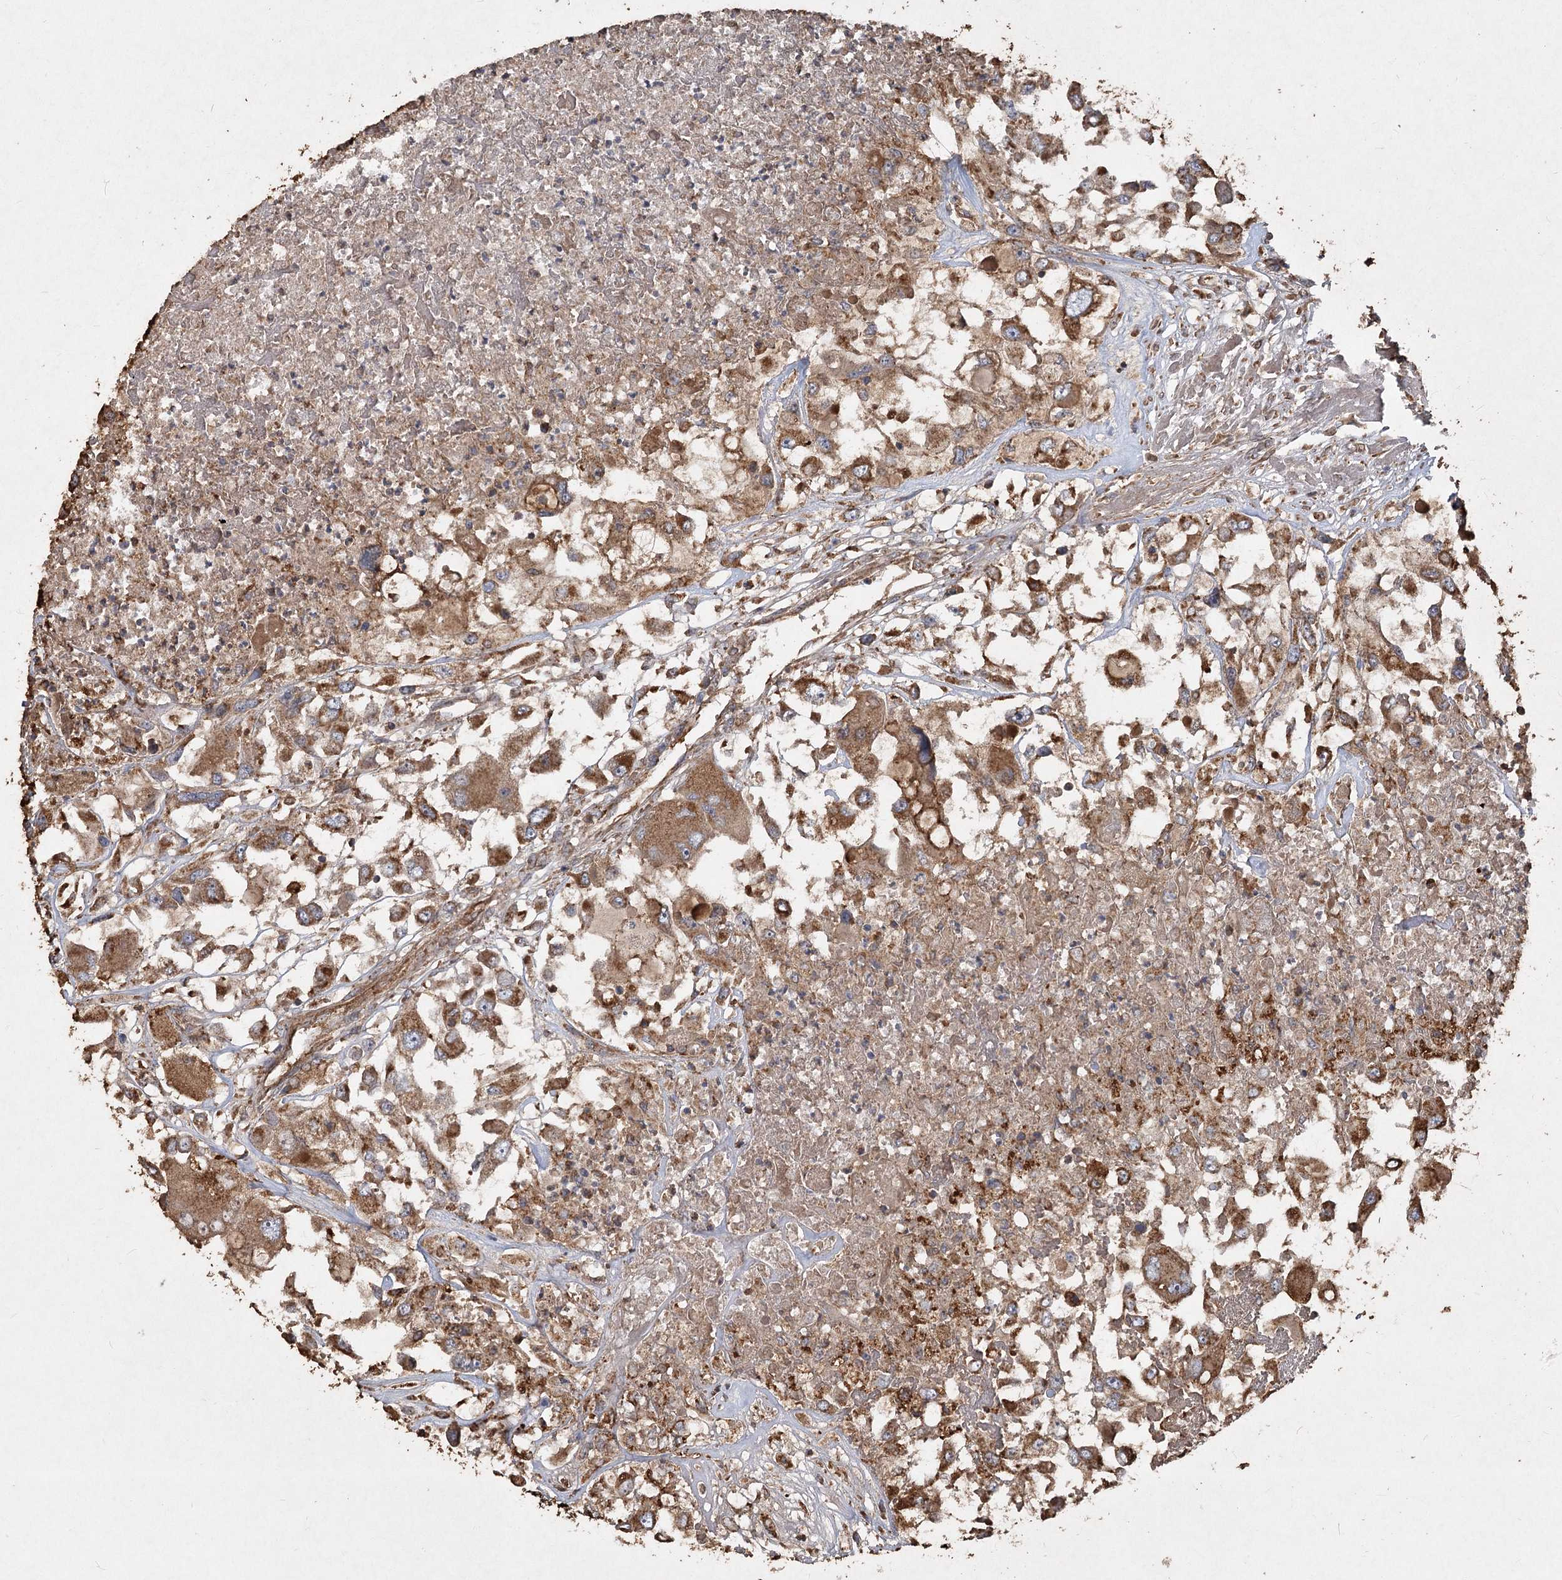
{"staining": {"intensity": "strong", "quantity": "25%-75%", "location": "cytoplasmic/membranous"}, "tissue": "renal cancer", "cell_type": "Tumor cells", "image_type": "cancer", "snomed": [{"axis": "morphology", "description": "Adenocarcinoma, NOS"}, {"axis": "topography", "description": "Kidney"}], "caption": "Renal cancer (adenocarcinoma) stained with DAB immunohistochemistry (IHC) reveals high levels of strong cytoplasmic/membranous positivity in approximately 25%-75% of tumor cells. The staining was performed using DAB (3,3'-diaminobenzidine) to visualize the protein expression in brown, while the nuclei were stained in blue with hematoxylin (Magnification: 20x).", "gene": "PIK3C2A", "patient": {"sex": "female", "age": 52}}